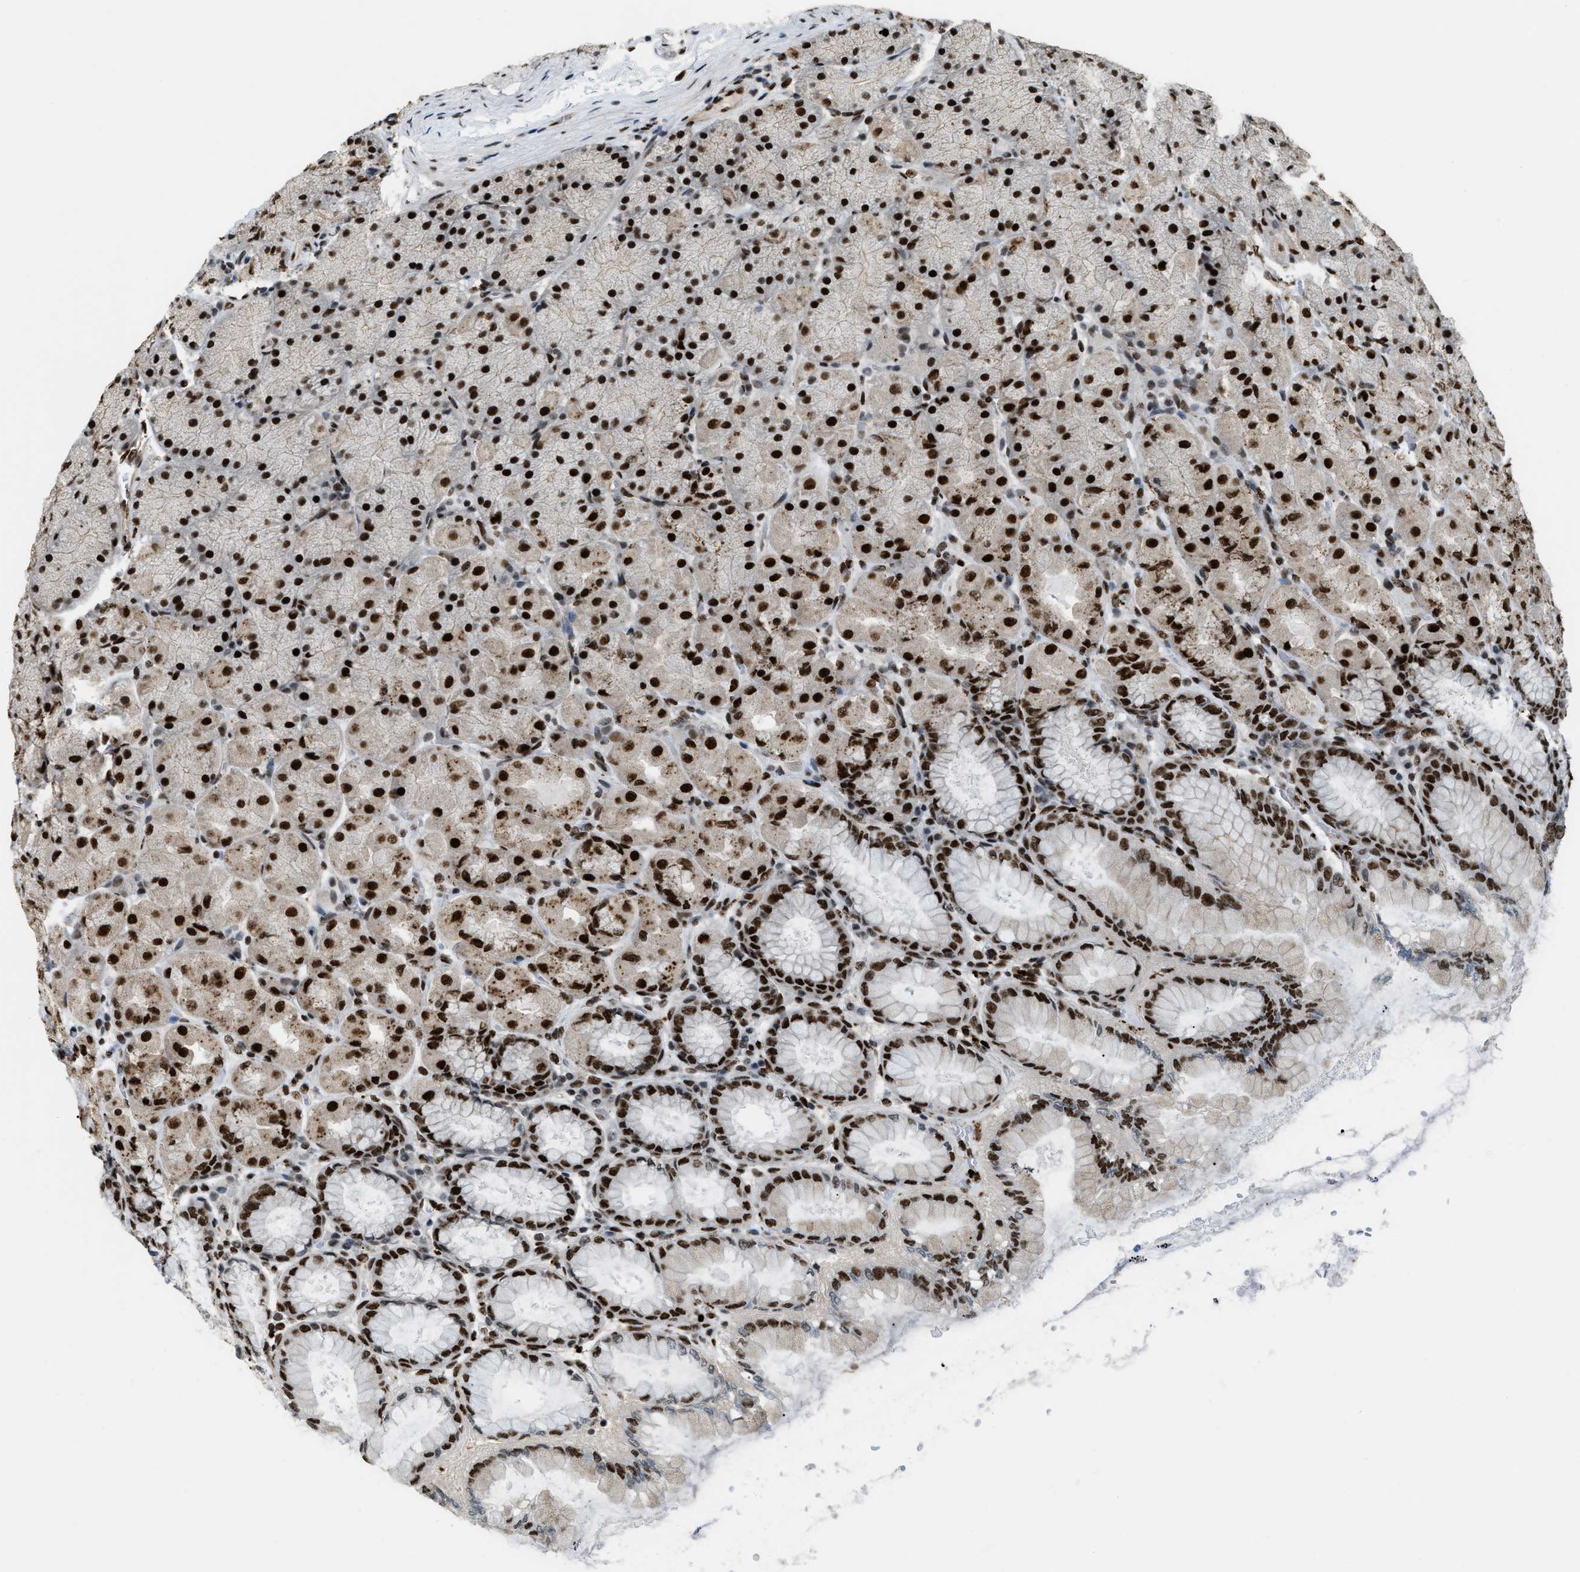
{"staining": {"intensity": "strong", "quantity": ">75%", "location": "cytoplasmic/membranous,nuclear"}, "tissue": "stomach", "cell_type": "Glandular cells", "image_type": "normal", "snomed": [{"axis": "morphology", "description": "Normal tissue, NOS"}, {"axis": "topography", "description": "Stomach, upper"}], "caption": "Stomach was stained to show a protein in brown. There is high levels of strong cytoplasmic/membranous,nuclear staining in about >75% of glandular cells. The staining was performed using DAB (3,3'-diaminobenzidine), with brown indicating positive protein expression. Nuclei are stained blue with hematoxylin.", "gene": "NUMA1", "patient": {"sex": "female", "age": 56}}